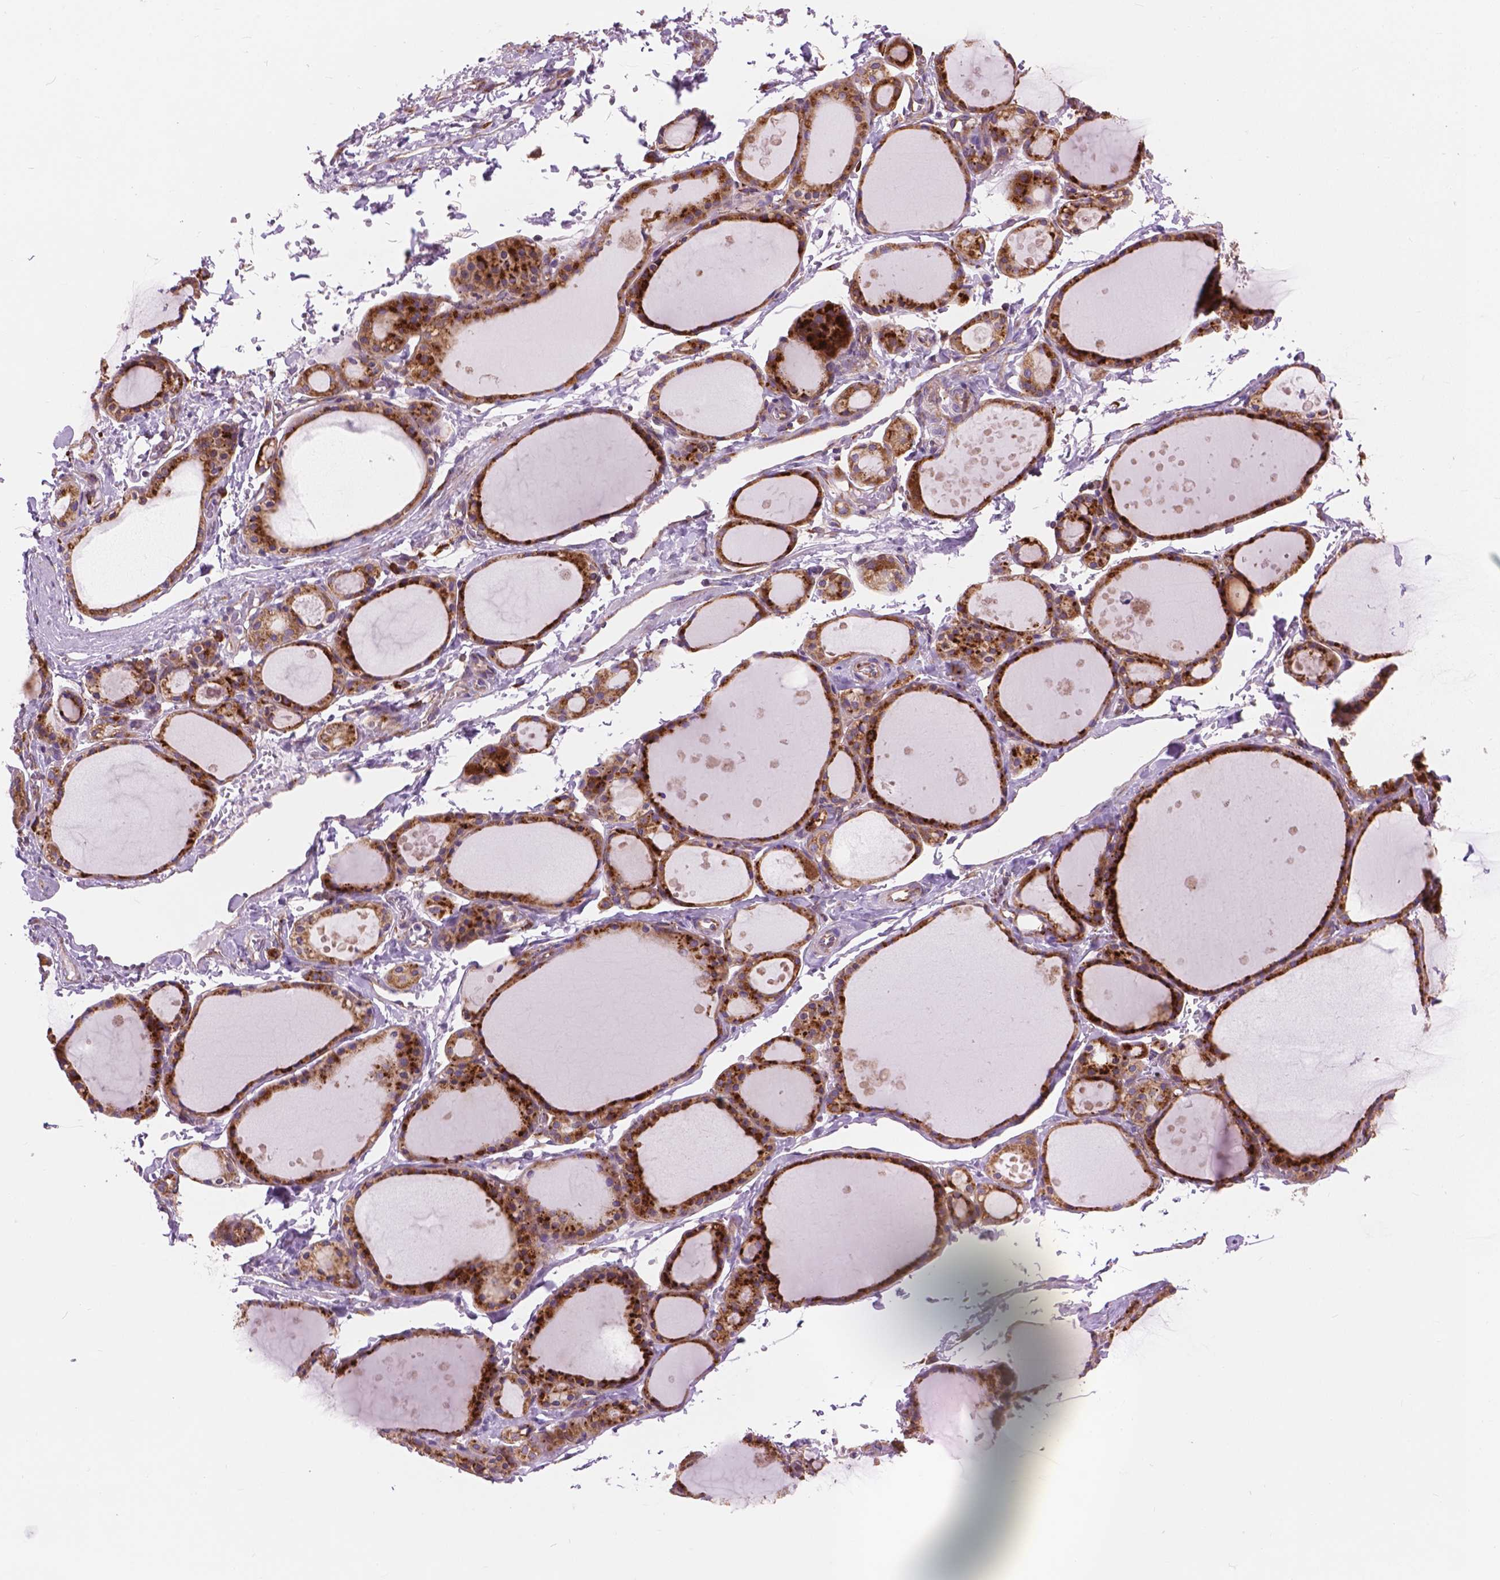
{"staining": {"intensity": "strong", "quantity": ">75%", "location": "cytoplasmic/membranous"}, "tissue": "thyroid gland", "cell_type": "Glandular cells", "image_type": "normal", "snomed": [{"axis": "morphology", "description": "Normal tissue, NOS"}, {"axis": "topography", "description": "Thyroid gland"}], "caption": "Human thyroid gland stained with a brown dye demonstrates strong cytoplasmic/membranous positive expression in about >75% of glandular cells.", "gene": "RPL37A", "patient": {"sex": "male", "age": 68}}